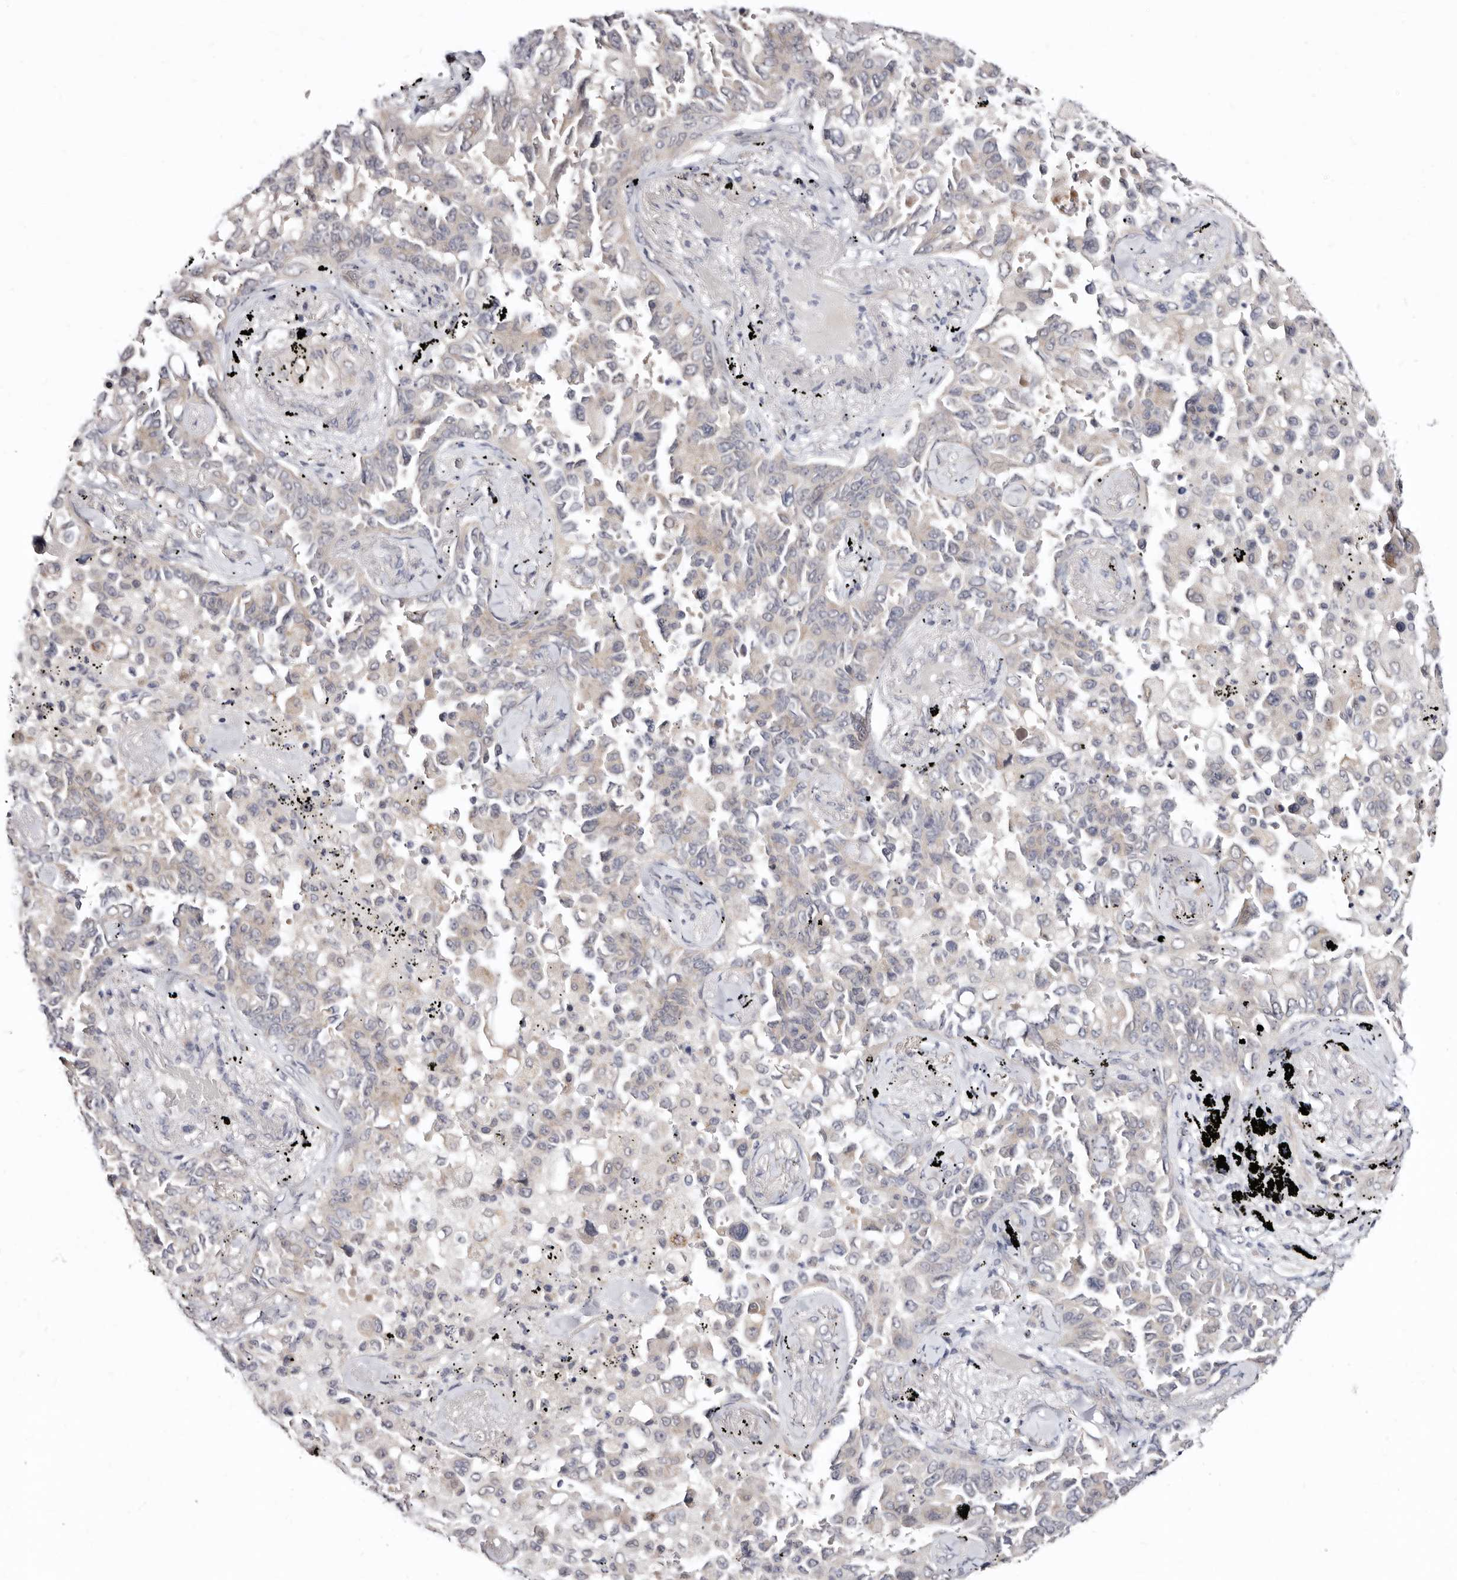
{"staining": {"intensity": "weak", "quantity": "<25%", "location": "cytoplasmic/membranous"}, "tissue": "lung cancer", "cell_type": "Tumor cells", "image_type": "cancer", "snomed": [{"axis": "morphology", "description": "Adenocarcinoma, NOS"}, {"axis": "topography", "description": "Lung"}], "caption": "The IHC histopathology image has no significant positivity in tumor cells of lung cancer tissue. The staining is performed using DAB brown chromogen with nuclei counter-stained in using hematoxylin.", "gene": "KLHL4", "patient": {"sex": "female", "age": 67}}